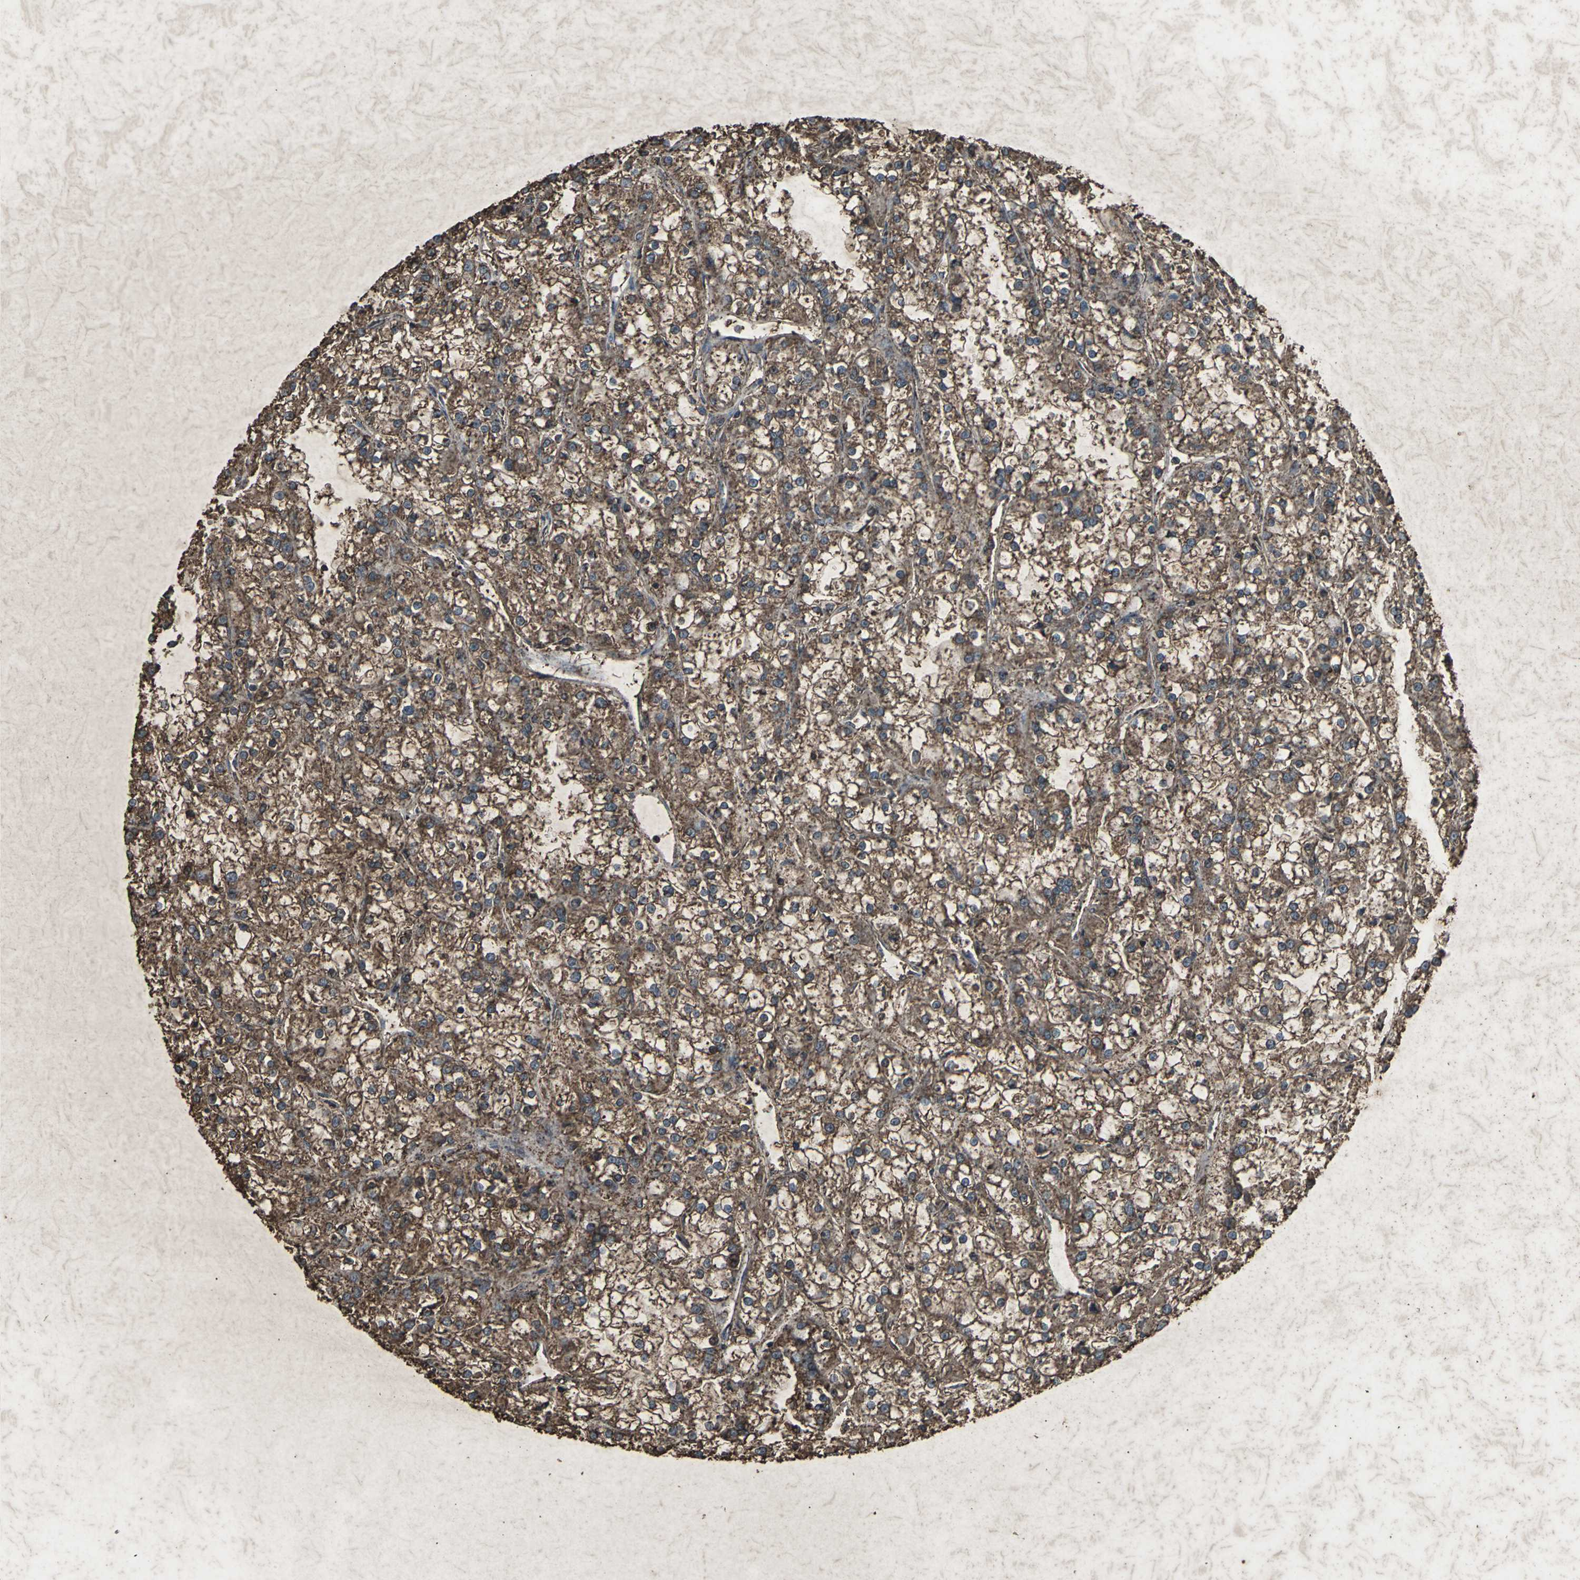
{"staining": {"intensity": "strong", "quantity": ">75%", "location": "cytoplasmic/membranous"}, "tissue": "renal cancer", "cell_type": "Tumor cells", "image_type": "cancer", "snomed": [{"axis": "morphology", "description": "Adenocarcinoma, NOS"}, {"axis": "topography", "description": "Kidney"}], "caption": "Tumor cells demonstrate strong cytoplasmic/membranous staining in about >75% of cells in renal adenocarcinoma.", "gene": "CCR9", "patient": {"sex": "female", "age": 52}}